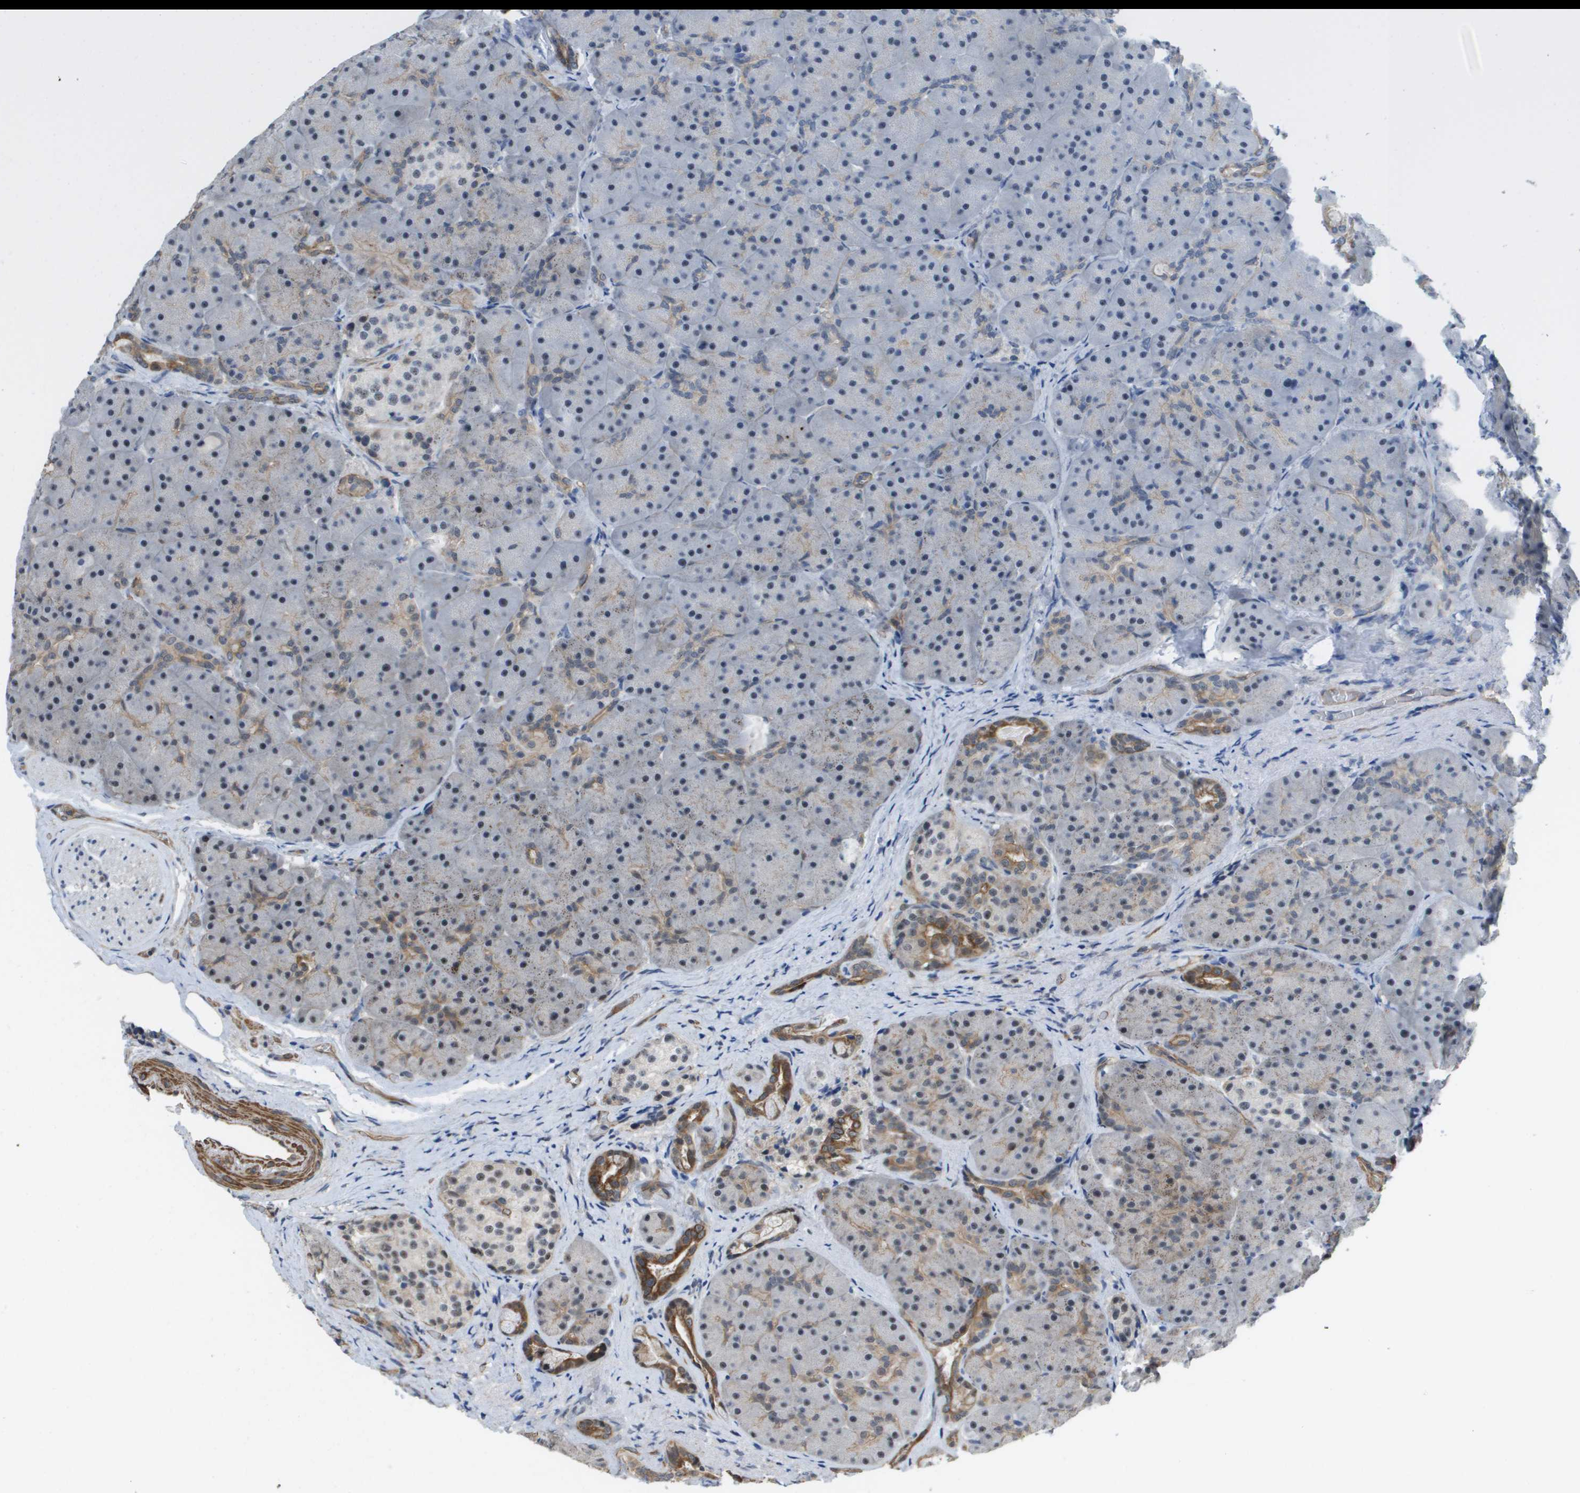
{"staining": {"intensity": "moderate", "quantity": "<25%", "location": "cytoplasmic/membranous"}, "tissue": "pancreas", "cell_type": "Exocrine glandular cells", "image_type": "normal", "snomed": [{"axis": "morphology", "description": "Normal tissue, NOS"}, {"axis": "topography", "description": "Pancreas"}], "caption": "Pancreas stained for a protein (brown) demonstrates moderate cytoplasmic/membranous positive positivity in approximately <25% of exocrine glandular cells.", "gene": "RNF112", "patient": {"sex": "male", "age": 66}}